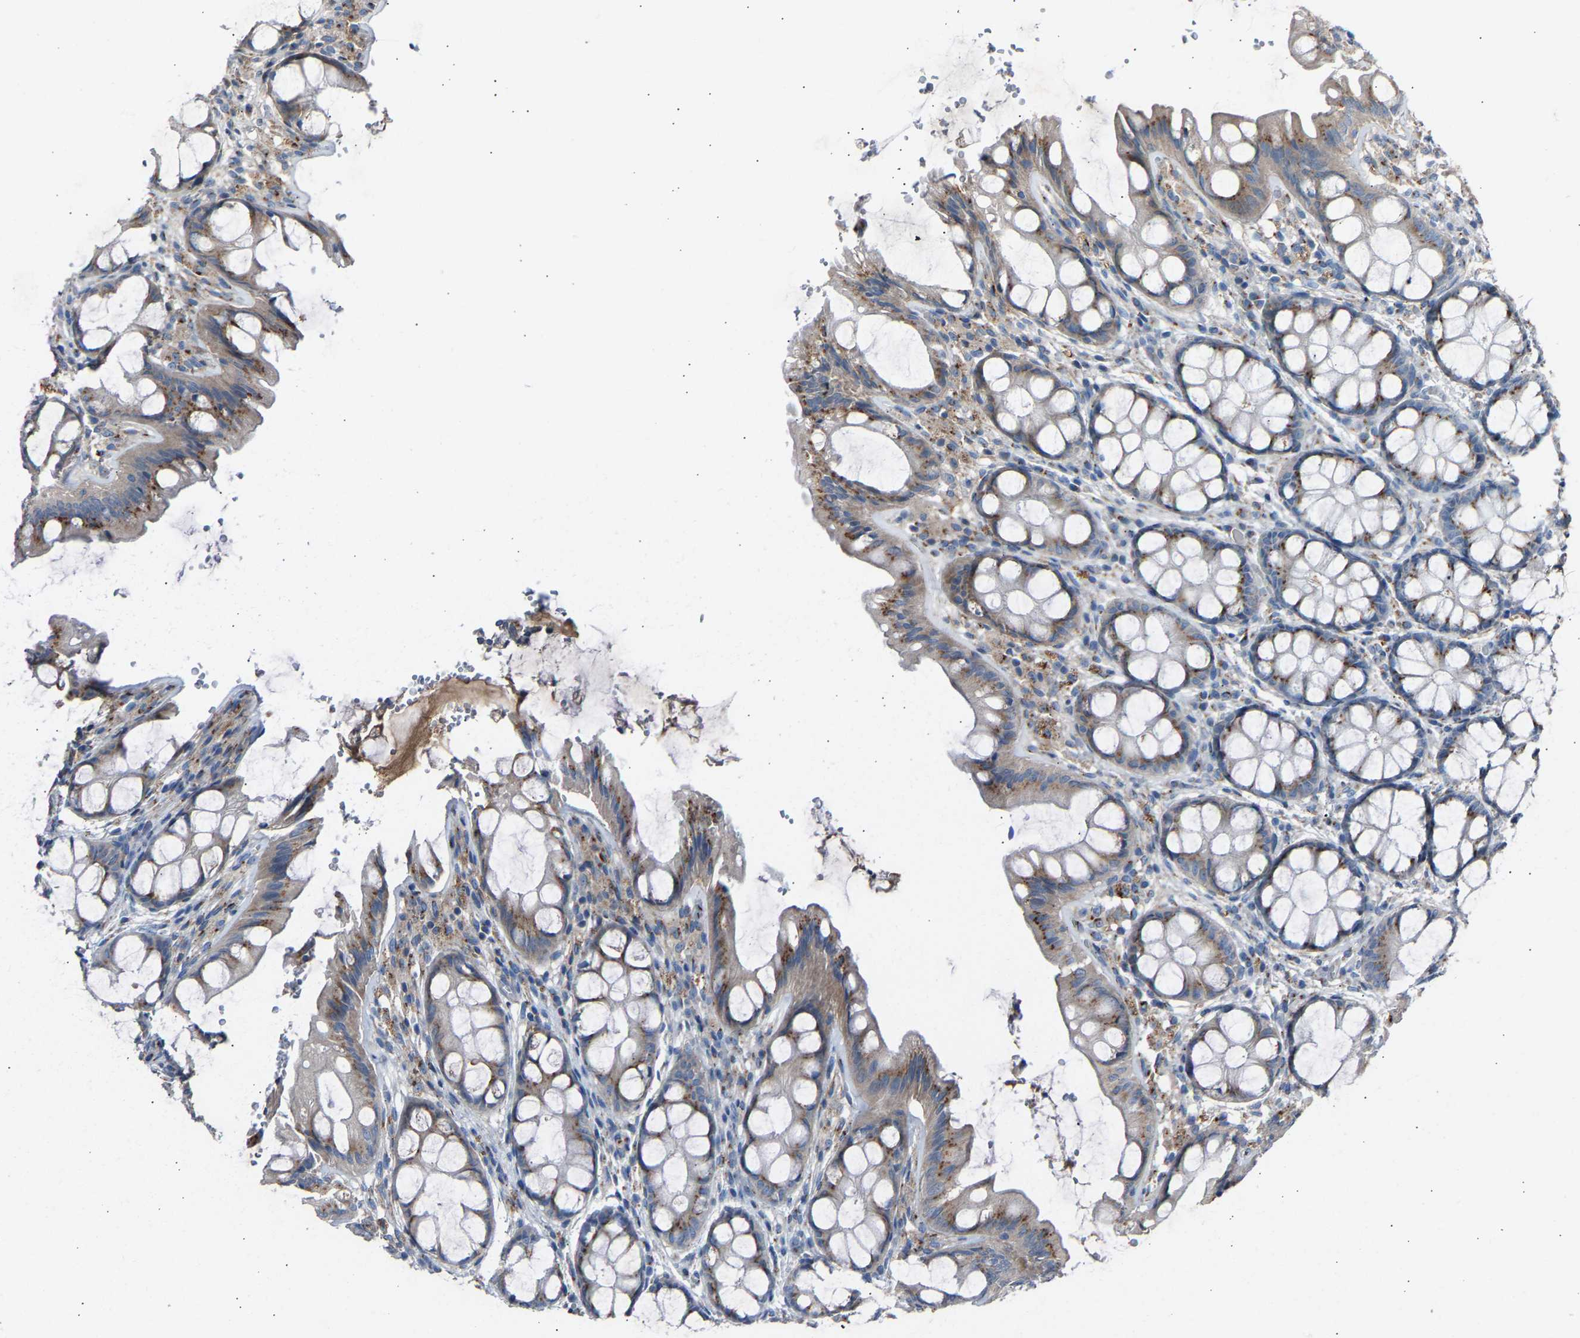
{"staining": {"intensity": "moderate", "quantity": "25%-75%", "location": "cytoplasmic/membranous"}, "tissue": "colon", "cell_type": "Endothelial cells", "image_type": "normal", "snomed": [{"axis": "morphology", "description": "Normal tissue, NOS"}, {"axis": "topography", "description": "Colon"}], "caption": "The immunohistochemical stain highlights moderate cytoplasmic/membranous staining in endothelial cells of normal colon. The staining is performed using DAB (3,3'-diaminobenzidine) brown chromogen to label protein expression. The nuclei are counter-stained blue using hematoxylin.", "gene": "CYREN", "patient": {"sex": "male", "age": 47}}